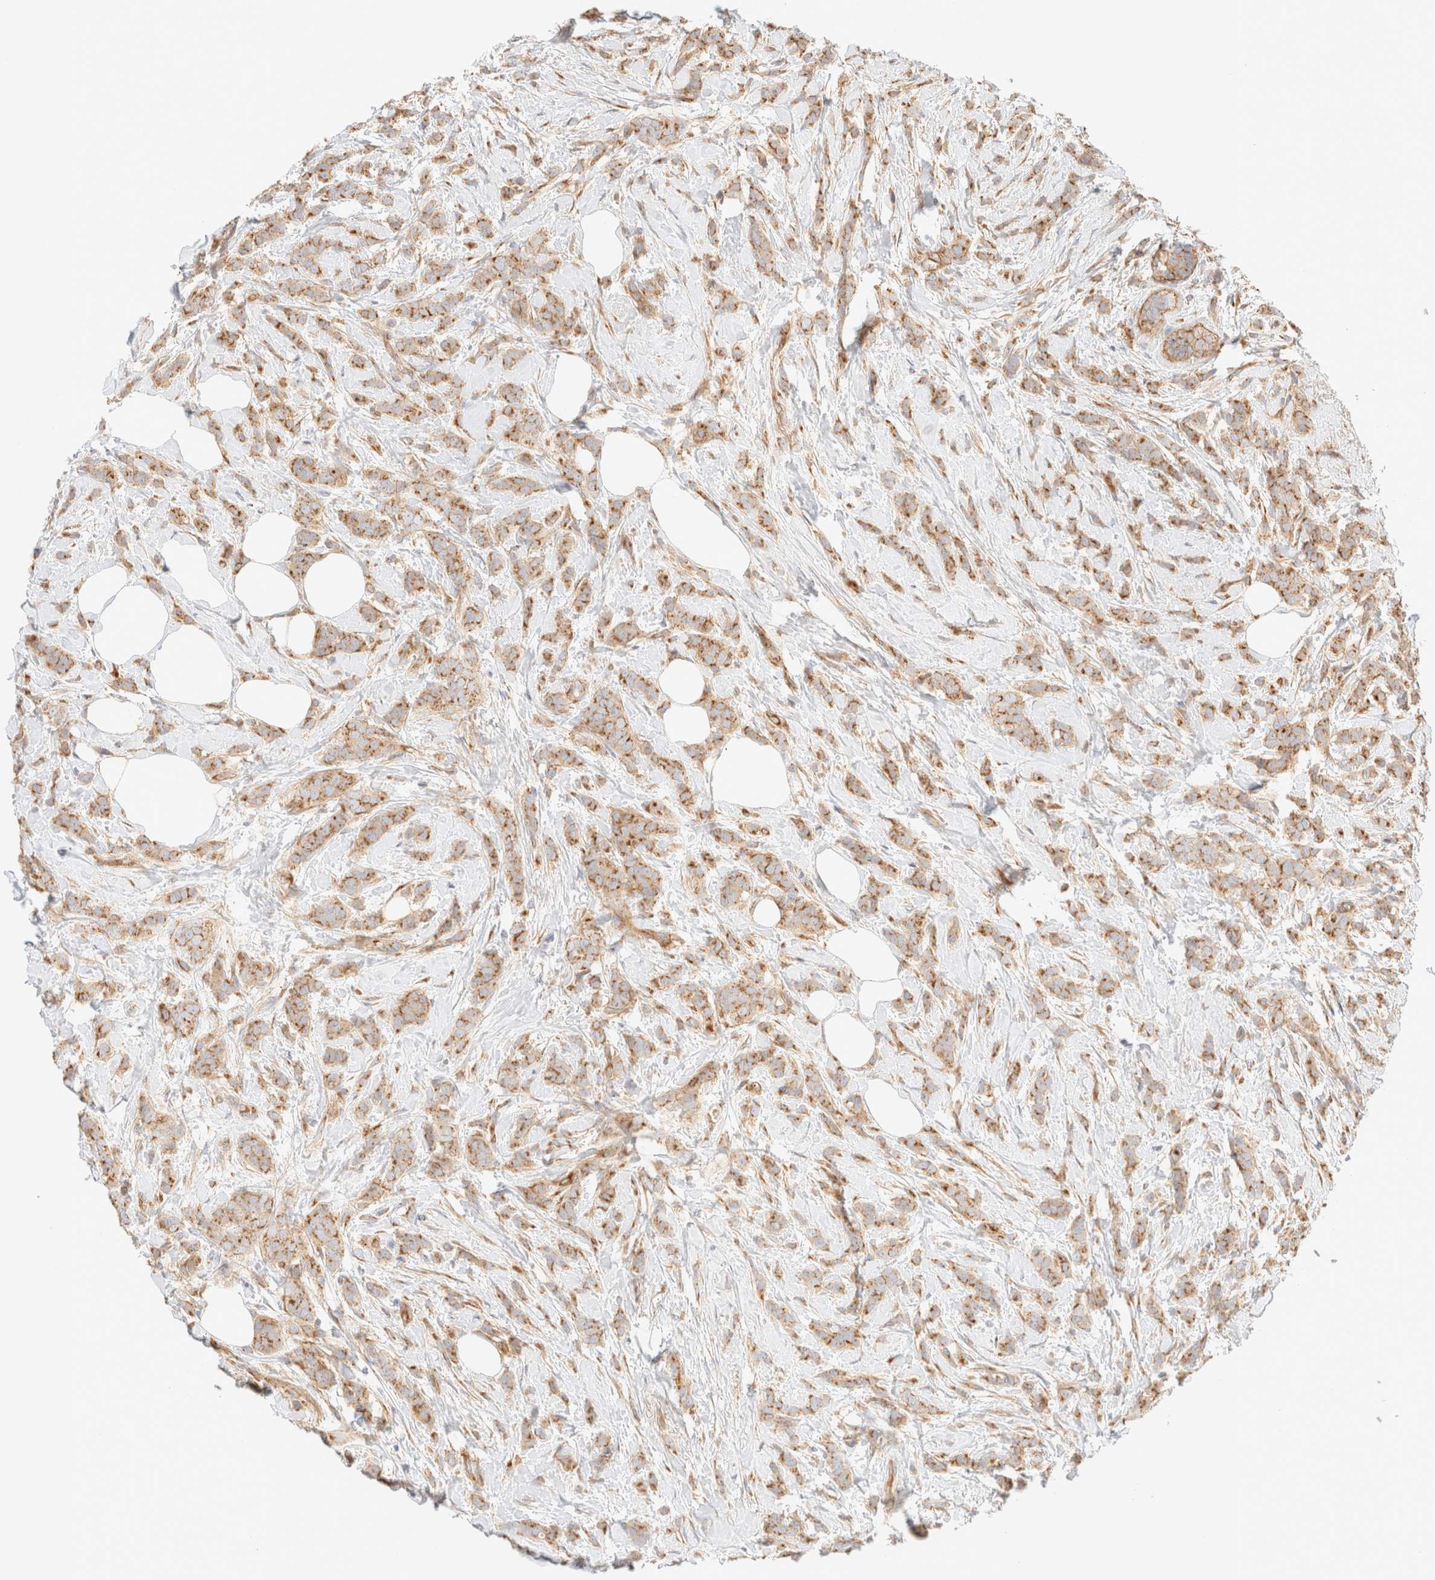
{"staining": {"intensity": "moderate", "quantity": ">75%", "location": "cytoplasmic/membranous"}, "tissue": "breast cancer", "cell_type": "Tumor cells", "image_type": "cancer", "snomed": [{"axis": "morphology", "description": "Lobular carcinoma, in situ"}, {"axis": "morphology", "description": "Lobular carcinoma"}, {"axis": "topography", "description": "Breast"}], "caption": "There is medium levels of moderate cytoplasmic/membranous staining in tumor cells of breast cancer, as demonstrated by immunohistochemical staining (brown color).", "gene": "MYO10", "patient": {"sex": "female", "age": 41}}